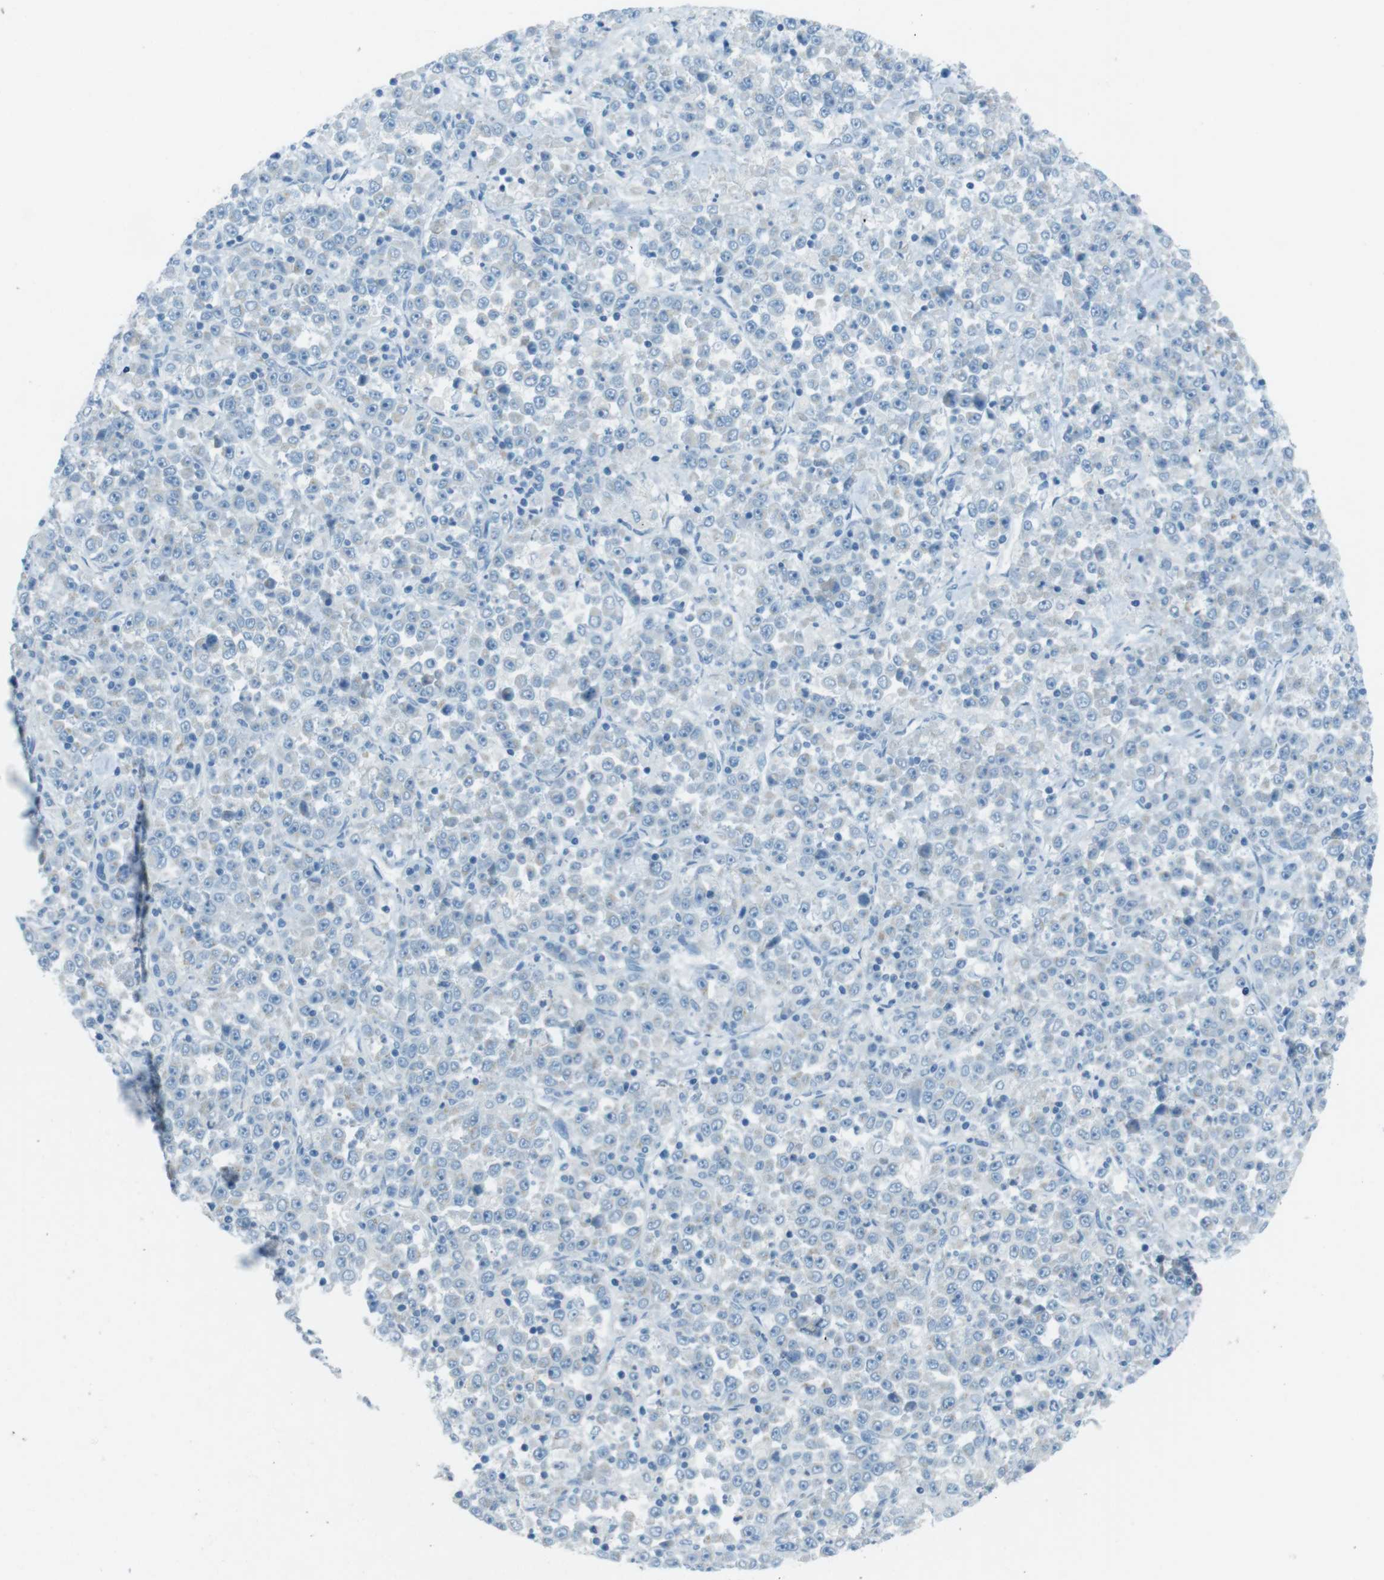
{"staining": {"intensity": "negative", "quantity": "none", "location": "none"}, "tissue": "stomach cancer", "cell_type": "Tumor cells", "image_type": "cancer", "snomed": [{"axis": "morphology", "description": "Normal tissue, NOS"}, {"axis": "morphology", "description": "Adenocarcinoma, NOS"}, {"axis": "topography", "description": "Stomach, upper"}, {"axis": "topography", "description": "Stomach"}], "caption": "This is a photomicrograph of immunohistochemistry (IHC) staining of adenocarcinoma (stomach), which shows no positivity in tumor cells. (Stains: DAB (3,3'-diaminobenzidine) immunohistochemistry (IHC) with hematoxylin counter stain, Microscopy: brightfield microscopy at high magnification).", "gene": "TXNDC15", "patient": {"sex": "male", "age": 59}}